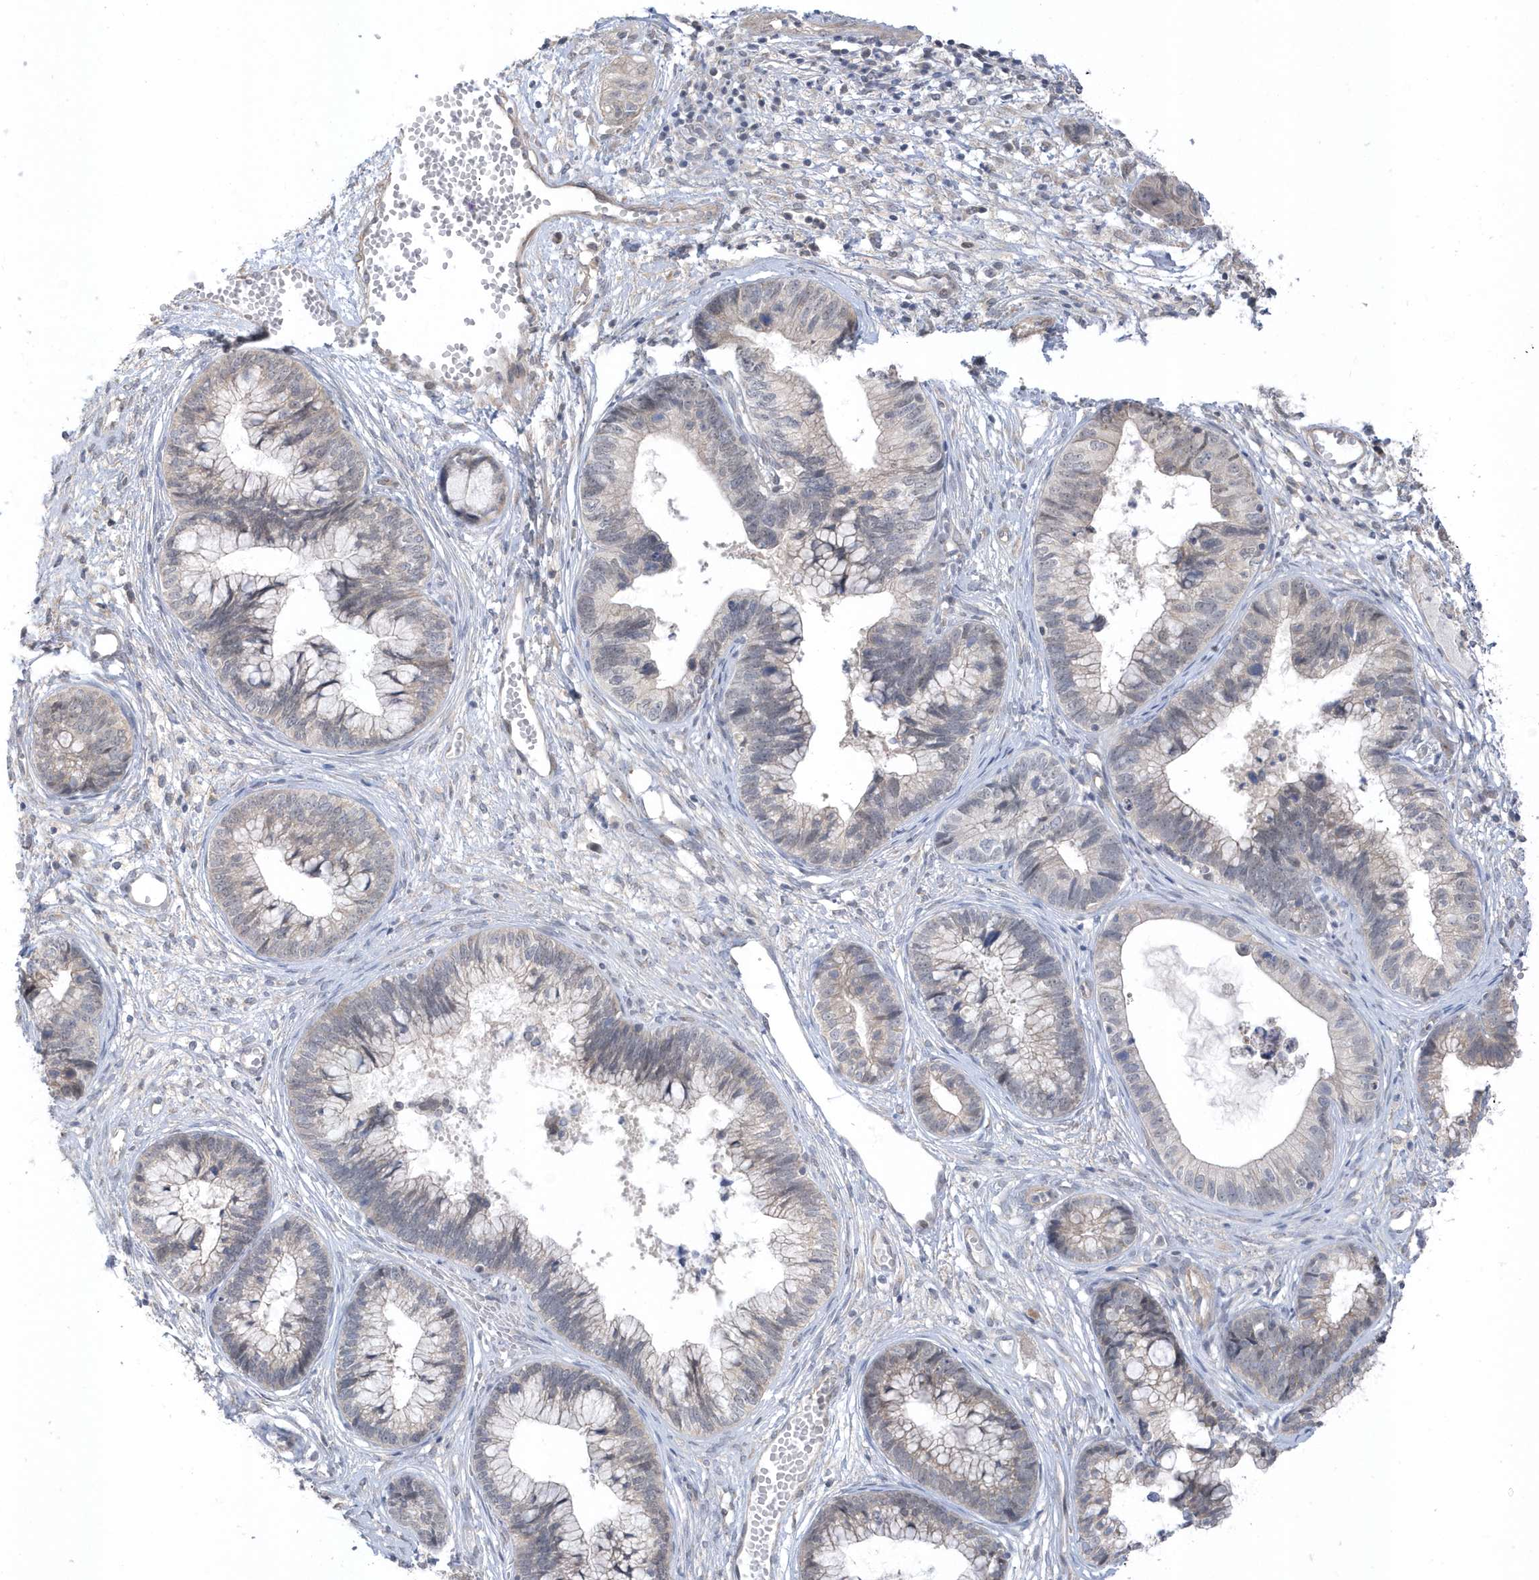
{"staining": {"intensity": "negative", "quantity": "none", "location": "none"}, "tissue": "cervical cancer", "cell_type": "Tumor cells", "image_type": "cancer", "snomed": [{"axis": "morphology", "description": "Adenocarcinoma, NOS"}, {"axis": "topography", "description": "Cervix"}], "caption": "A histopathology image of human cervical adenocarcinoma is negative for staining in tumor cells.", "gene": "USP53", "patient": {"sex": "female", "age": 44}}